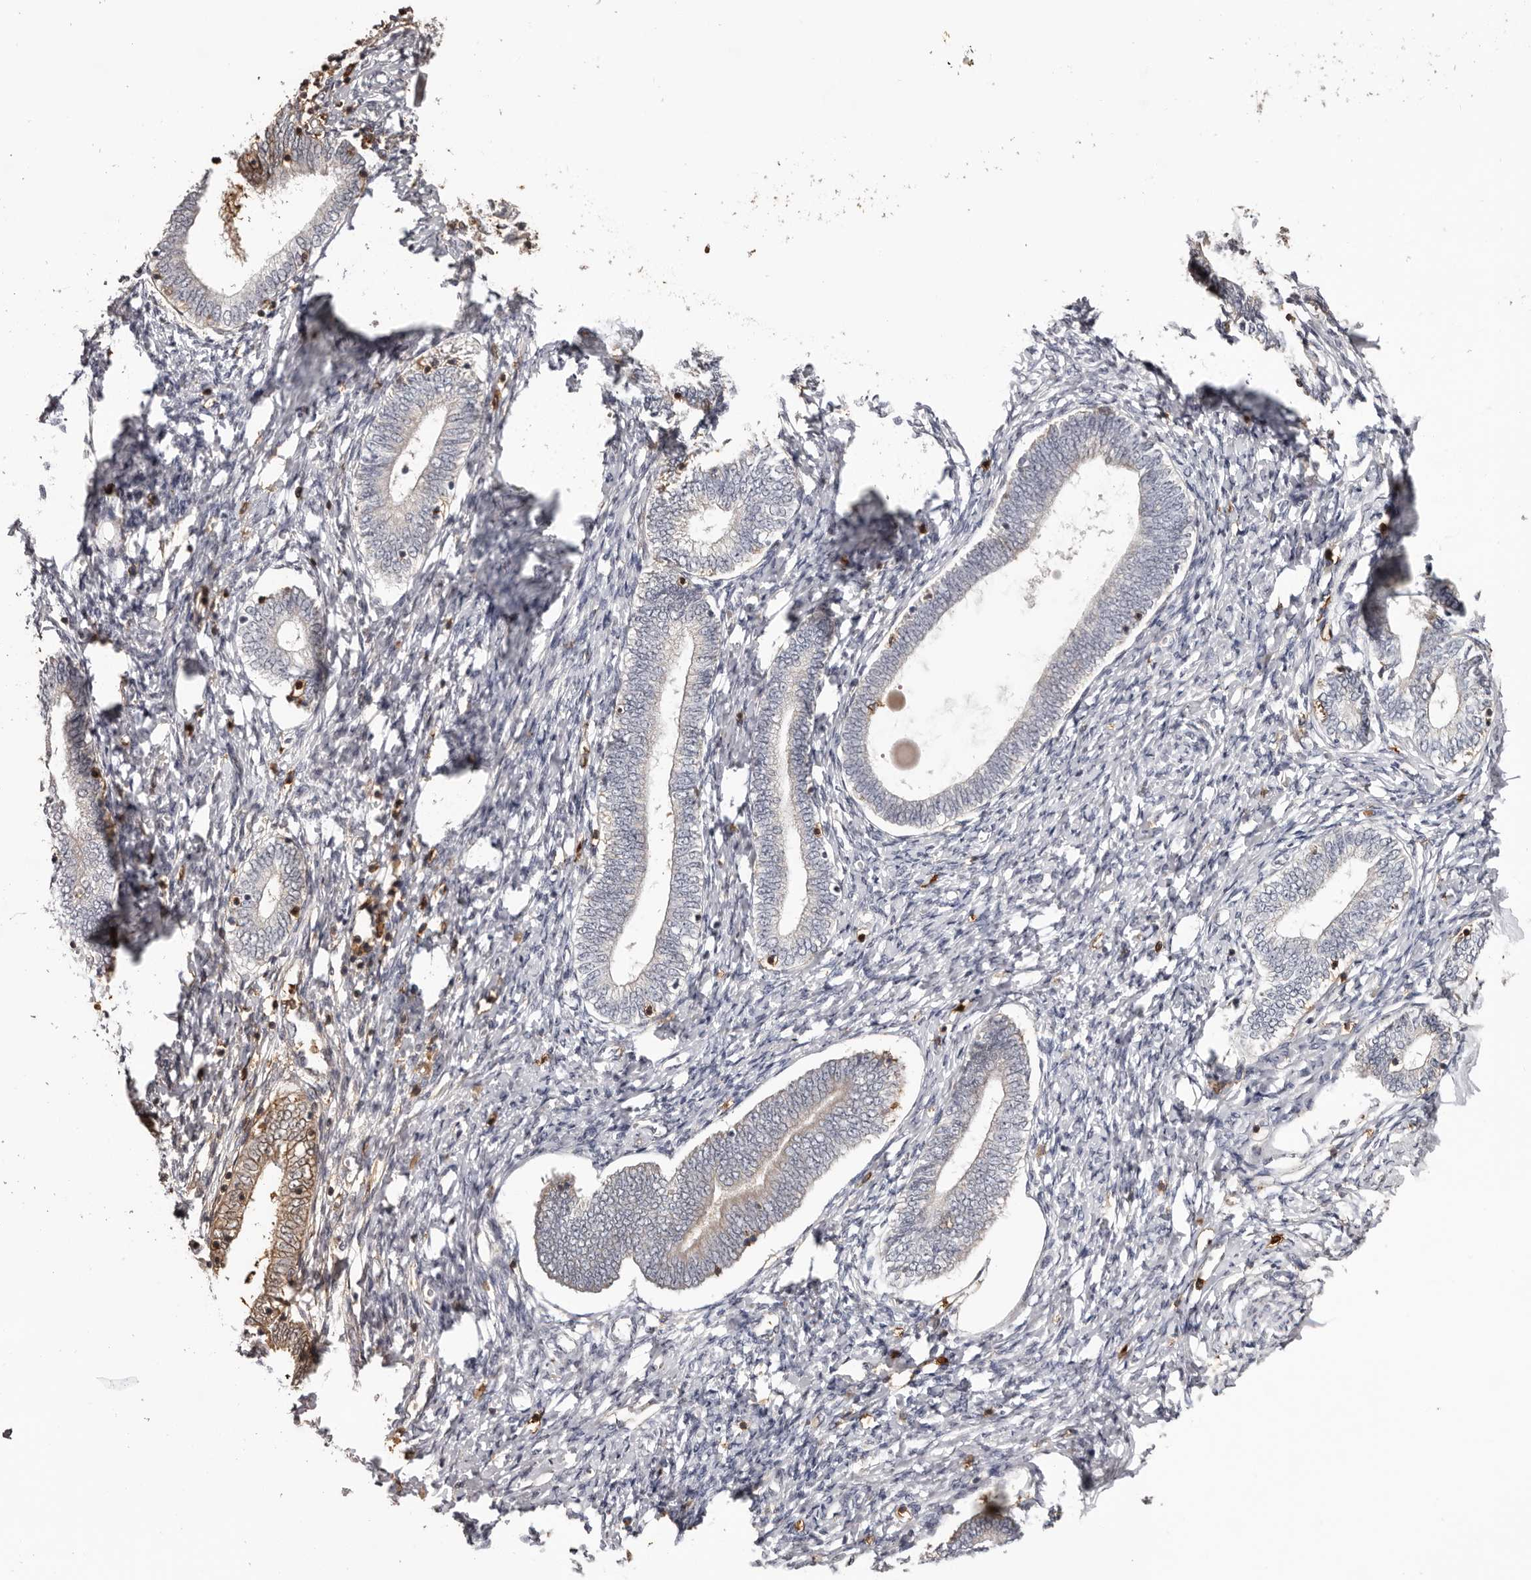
{"staining": {"intensity": "moderate", "quantity": "25%-75%", "location": "cytoplasmic/membranous,nuclear"}, "tissue": "endometrium", "cell_type": "Cells in endometrial stroma", "image_type": "normal", "snomed": [{"axis": "morphology", "description": "Normal tissue, NOS"}, {"axis": "topography", "description": "Endometrium"}], "caption": "DAB immunohistochemical staining of unremarkable human endometrium displays moderate cytoplasmic/membranous,nuclear protein expression in approximately 25%-75% of cells in endometrial stroma.", "gene": "PRR12", "patient": {"sex": "female", "age": 72}}